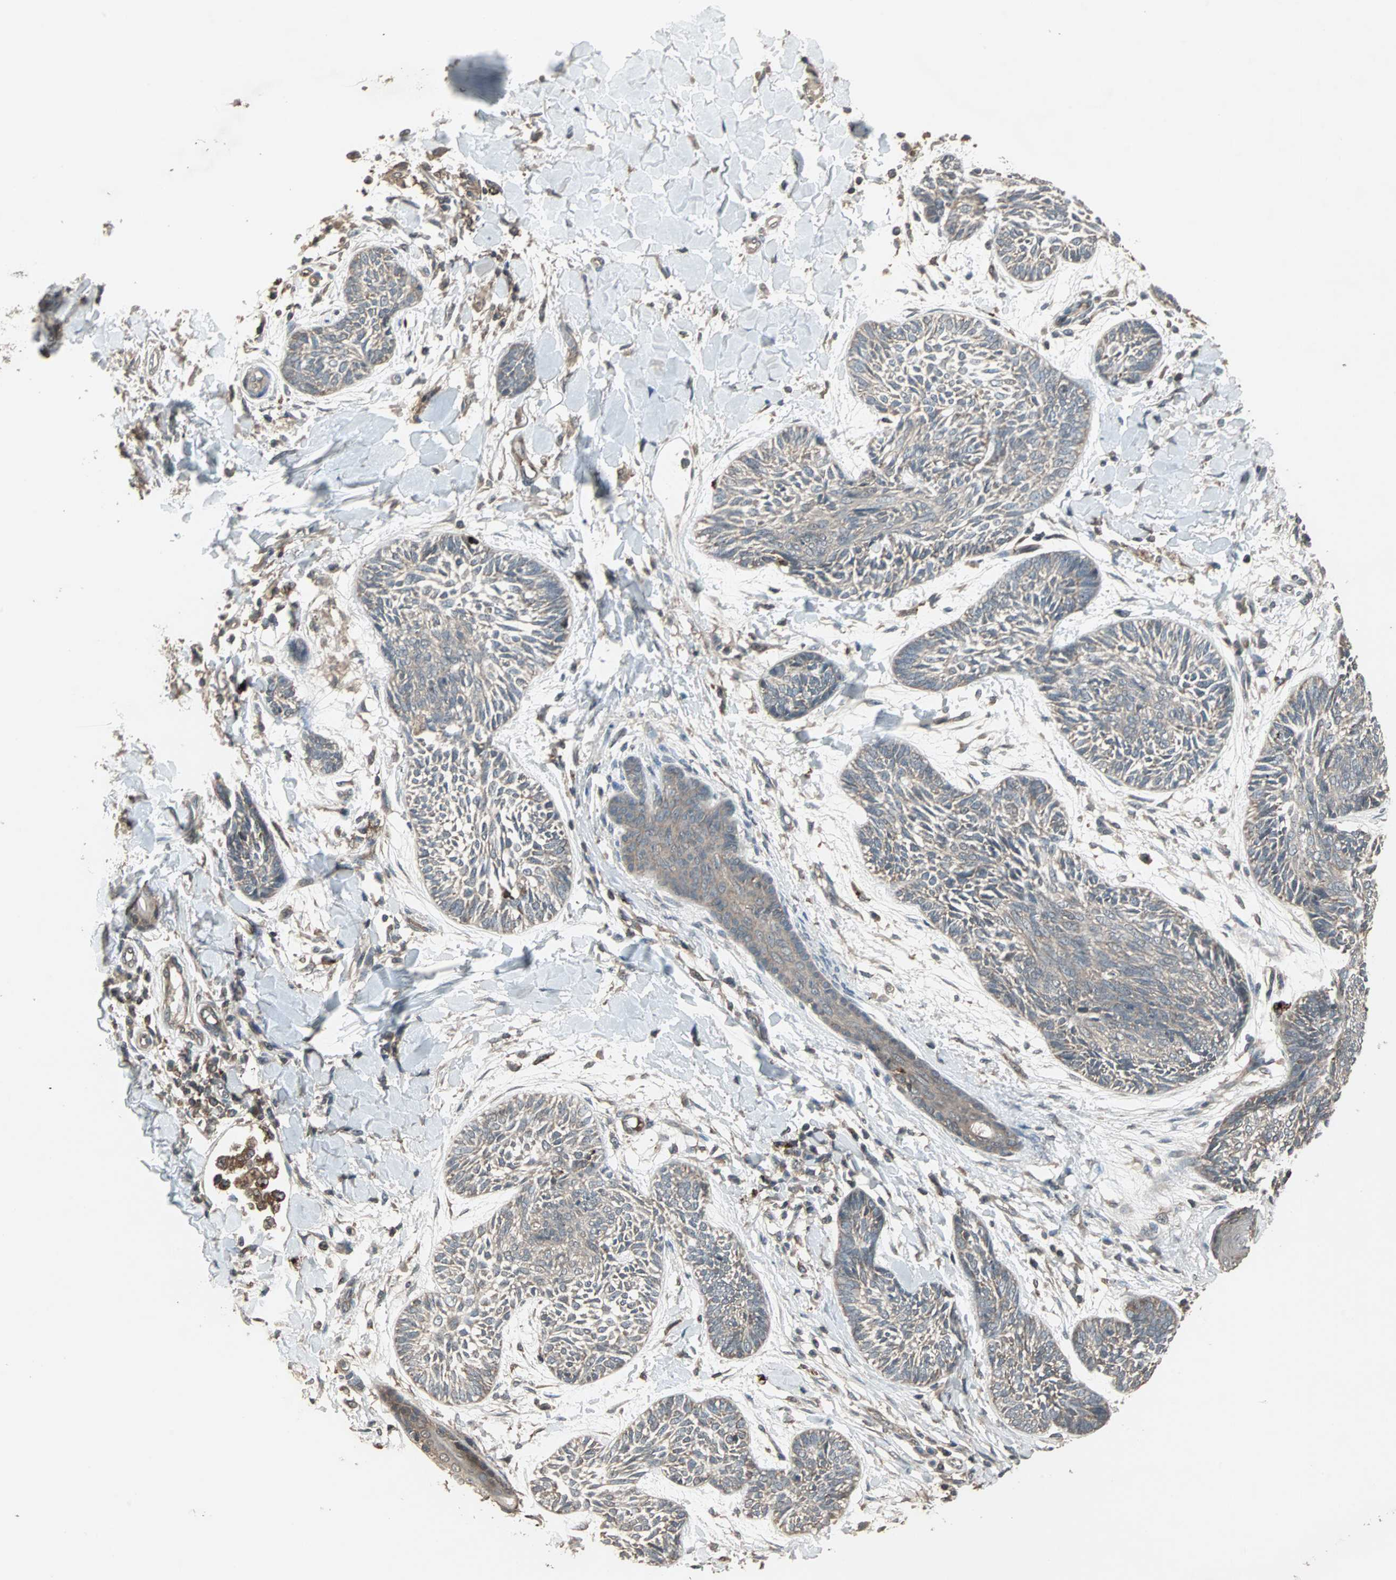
{"staining": {"intensity": "weak", "quantity": ">75%", "location": "cytoplasmic/membranous"}, "tissue": "skin cancer", "cell_type": "Tumor cells", "image_type": "cancer", "snomed": [{"axis": "morphology", "description": "Papilloma, NOS"}, {"axis": "morphology", "description": "Basal cell carcinoma"}, {"axis": "topography", "description": "Skin"}], "caption": "Brown immunohistochemical staining in skin basal cell carcinoma shows weak cytoplasmic/membranous staining in approximately >75% of tumor cells. Using DAB (3,3'-diaminobenzidine) (brown) and hematoxylin (blue) stains, captured at high magnification using brightfield microscopy.", "gene": "UBAC1", "patient": {"sex": "male", "age": 87}}